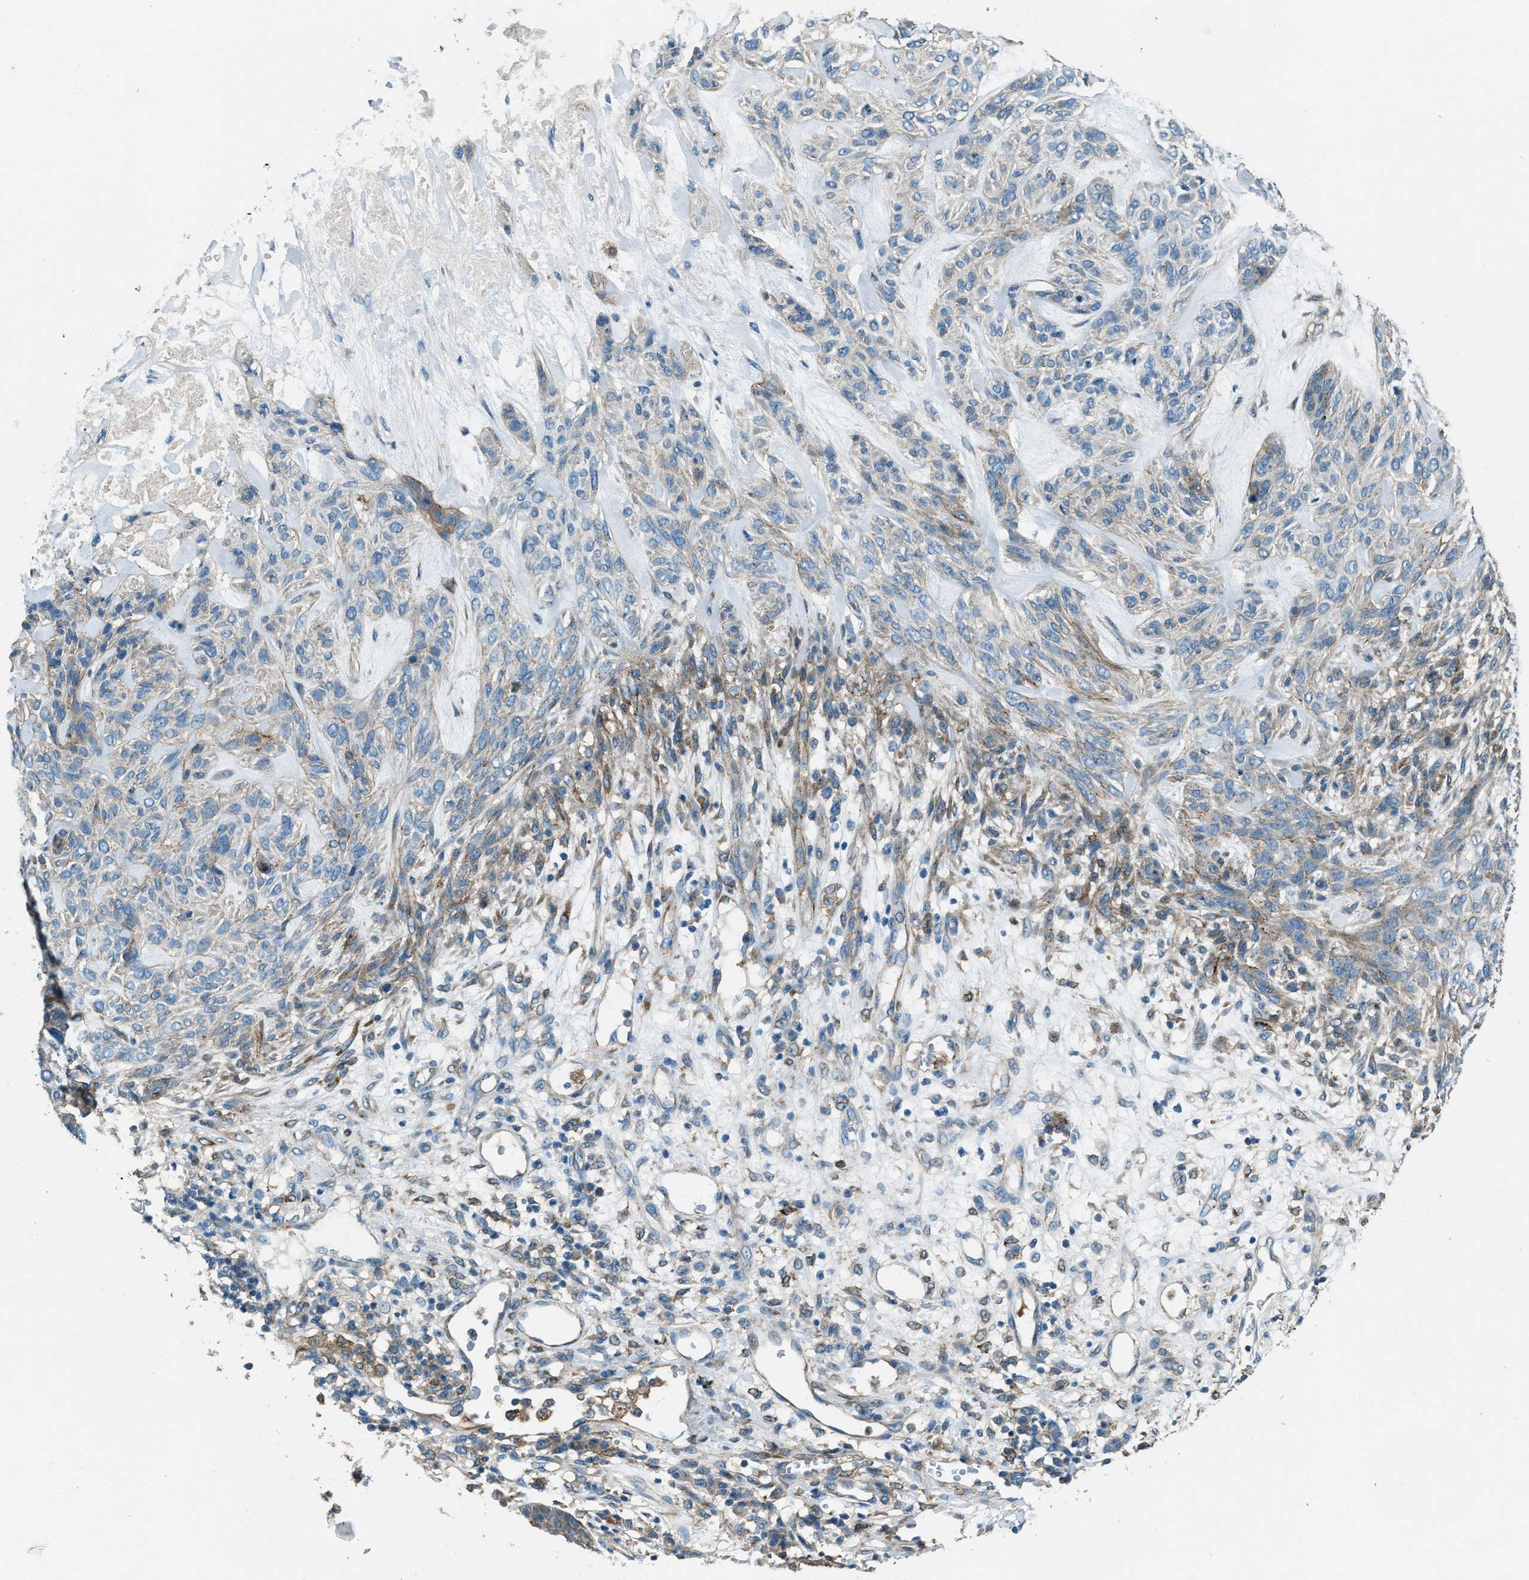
{"staining": {"intensity": "moderate", "quantity": "<25%", "location": "cytoplasmic/membranous"}, "tissue": "skin cancer", "cell_type": "Tumor cells", "image_type": "cancer", "snomed": [{"axis": "morphology", "description": "Basal cell carcinoma"}, {"axis": "topography", "description": "Skin"}], "caption": "High-magnification brightfield microscopy of basal cell carcinoma (skin) stained with DAB (brown) and counterstained with hematoxylin (blue). tumor cells exhibit moderate cytoplasmic/membranous positivity is identified in about<25% of cells.", "gene": "SVIL", "patient": {"sex": "male", "age": 55}}